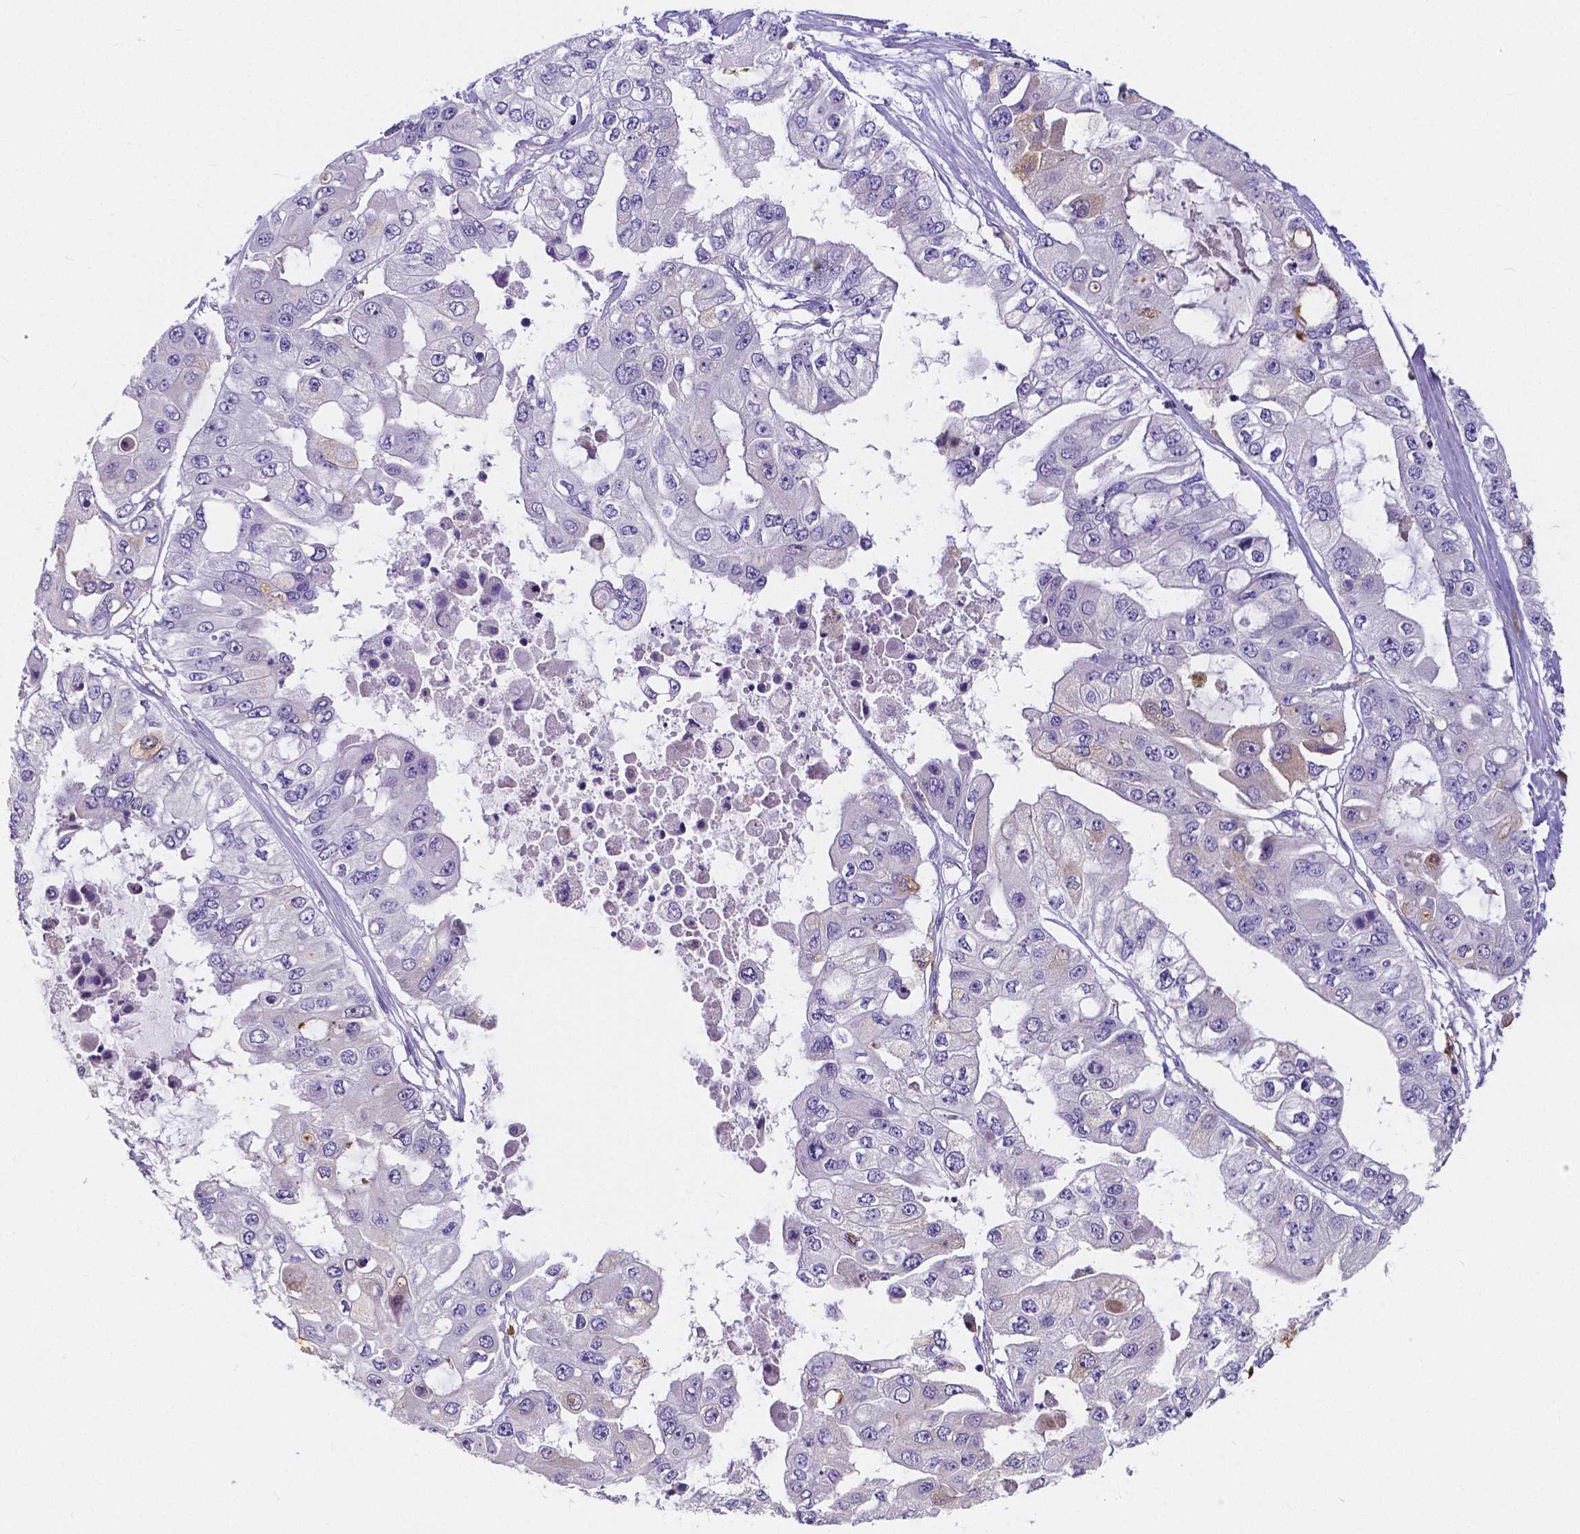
{"staining": {"intensity": "negative", "quantity": "none", "location": "none"}, "tissue": "ovarian cancer", "cell_type": "Tumor cells", "image_type": "cancer", "snomed": [{"axis": "morphology", "description": "Cystadenocarcinoma, serous, NOS"}, {"axis": "topography", "description": "Ovary"}], "caption": "IHC of serous cystadenocarcinoma (ovarian) displays no staining in tumor cells.", "gene": "ACP5", "patient": {"sex": "female", "age": 56}}